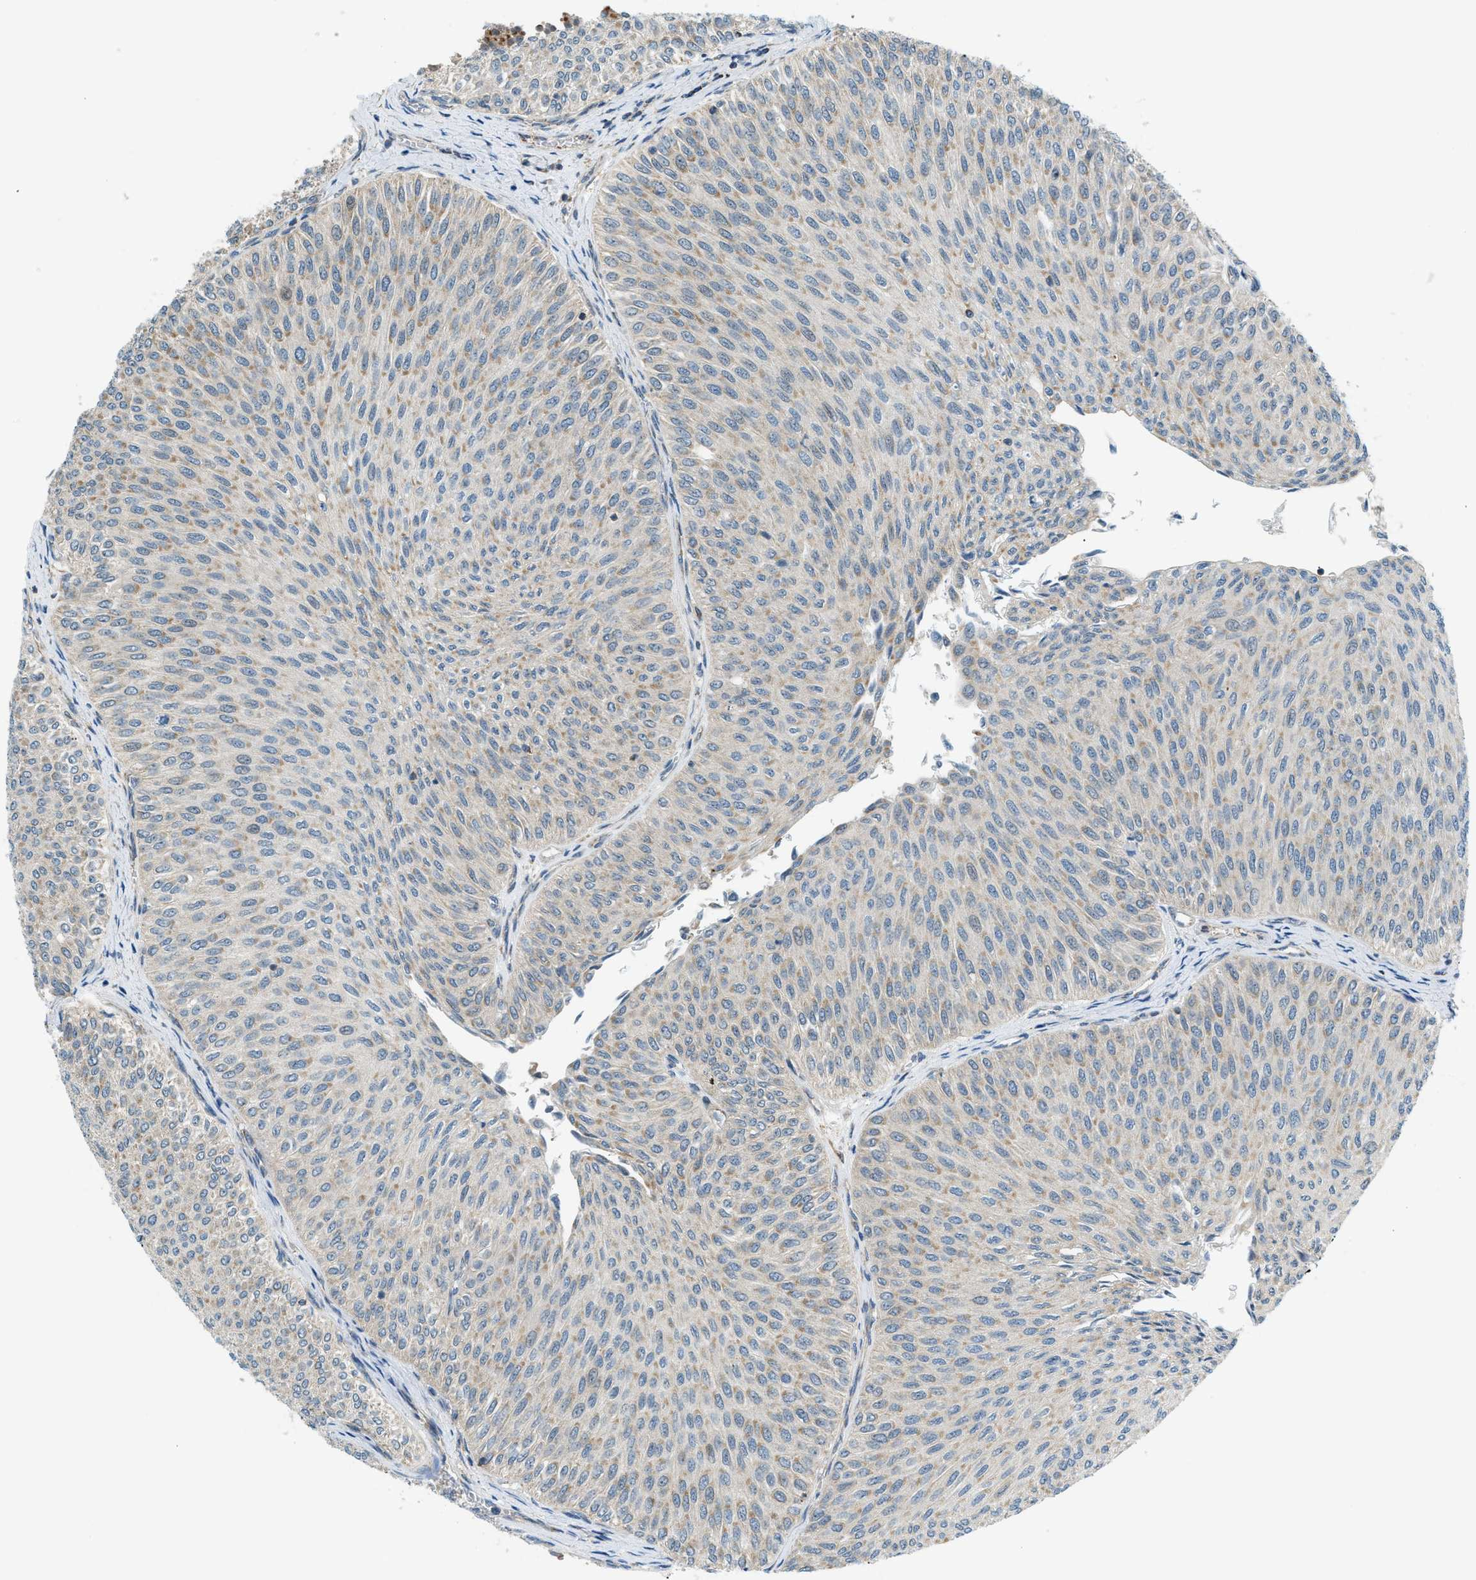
{"staining": {"intensity": "negative", "quantity": "none", "location": "none"}, "tissue": "urothelial cancer", "cell_type": "Tumor cells", "image_type": "cancer", "snomed": [{"axis": "morphology", "description": "Urothelial carcinoma, Low grade"}, {"axis": "topography", "description": "Urinary bladder"}], "caption": "Low-grade urothelial carcinoma was stained to show a protein in brown. There is no significant expression in tumor cells. (Stains: DAB immunohistochemistry with hematoxylin counter stain, Microscopy: brightfield microscopy at high magnification).", "gene": "PIGG", "patient": {"sex": "male", "age": 78}}